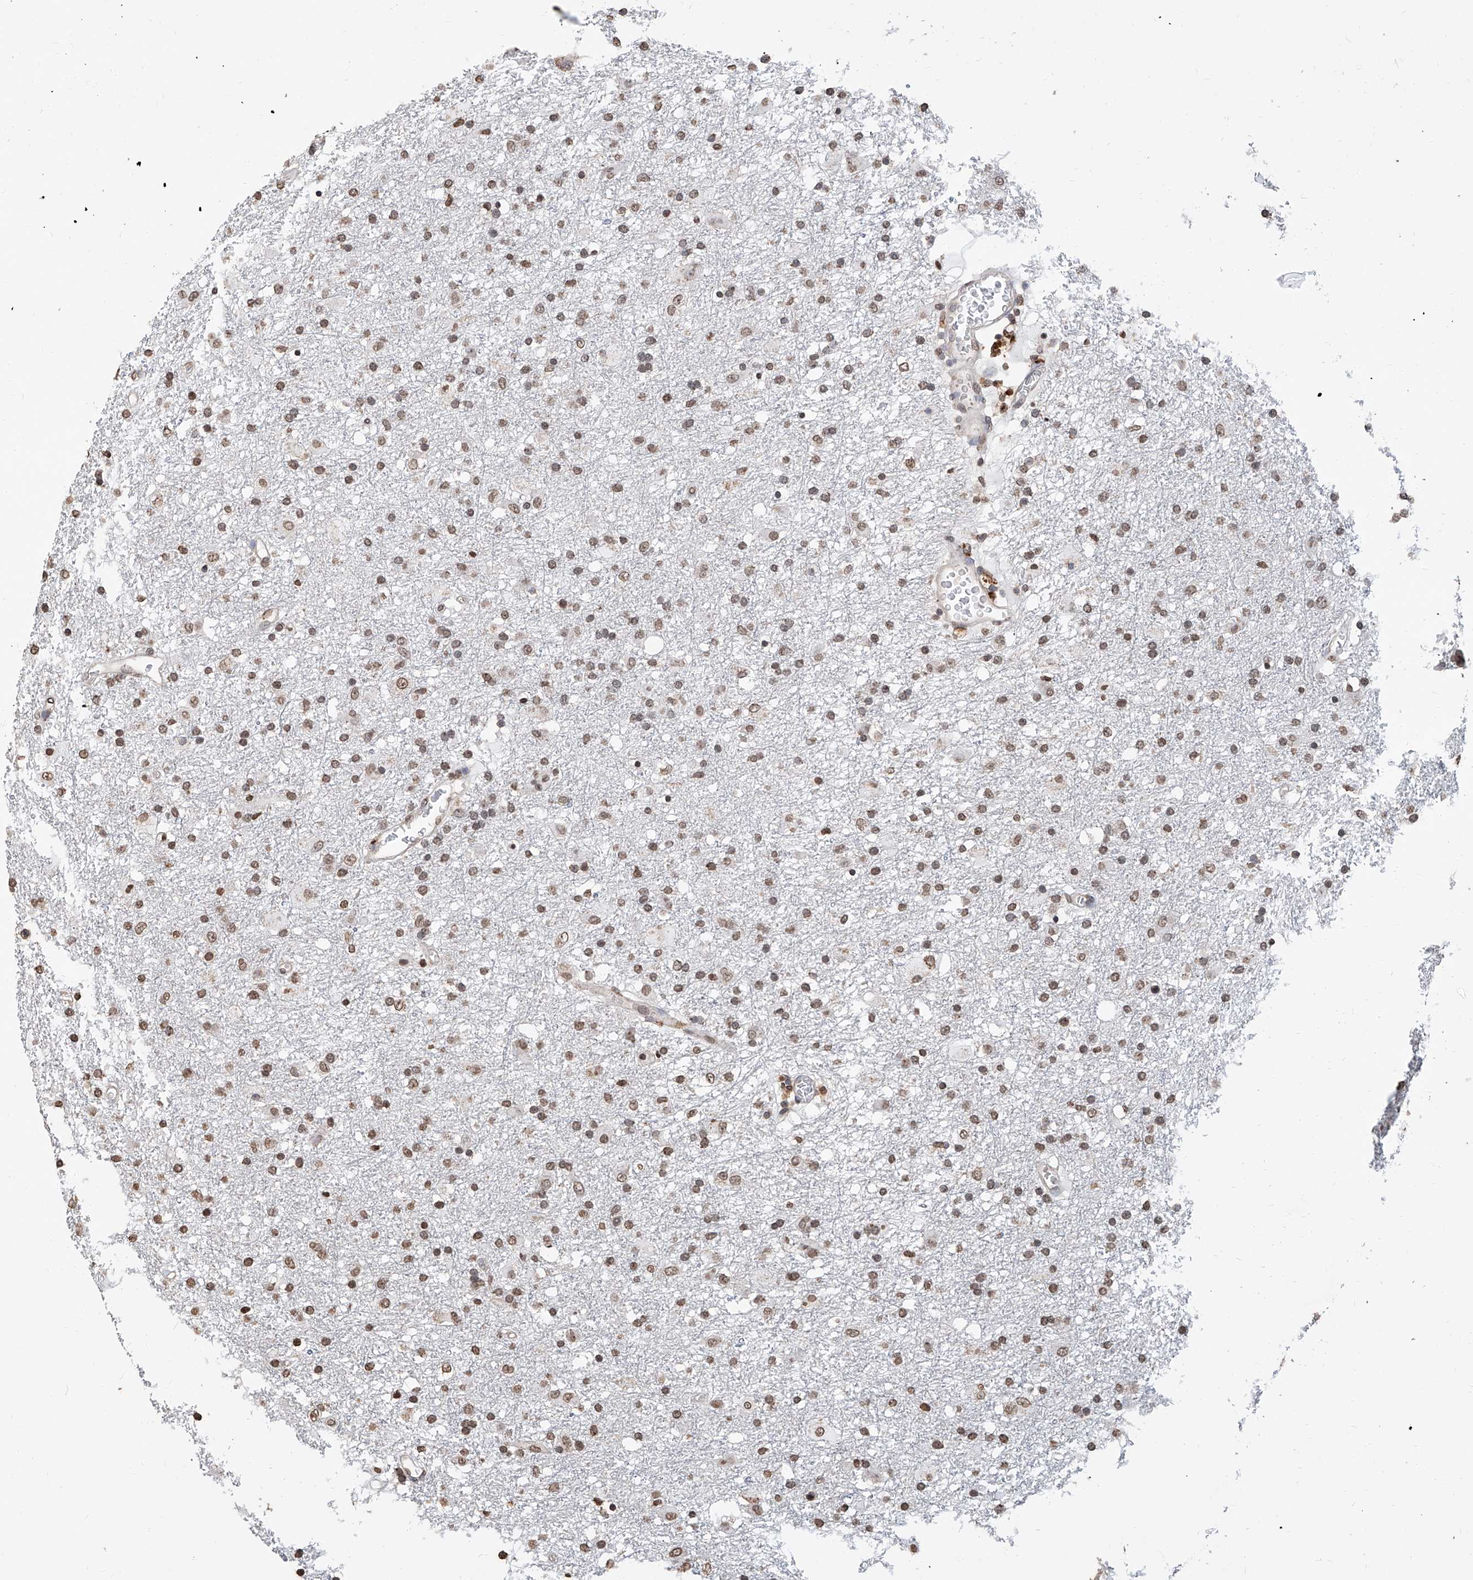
{"staining": {"intensity": "moderate", "quantity": ">75%", "location": "nuclear"}, "tissue": "glioma", "cell_type": "Tumor cells", "image_type": "cancer", "snomed": [{"axis": "morphology", "description": "Glioma, malignant, Low grade"}, {"axis": "topography", "description": "Brain"}], "caption": "Moderate nuclear expression is identified in about >75% of tumor cells in low-grade glioma (malignant).", "gene": "RP9", "patient": {"sex": "male", "age": 65}}